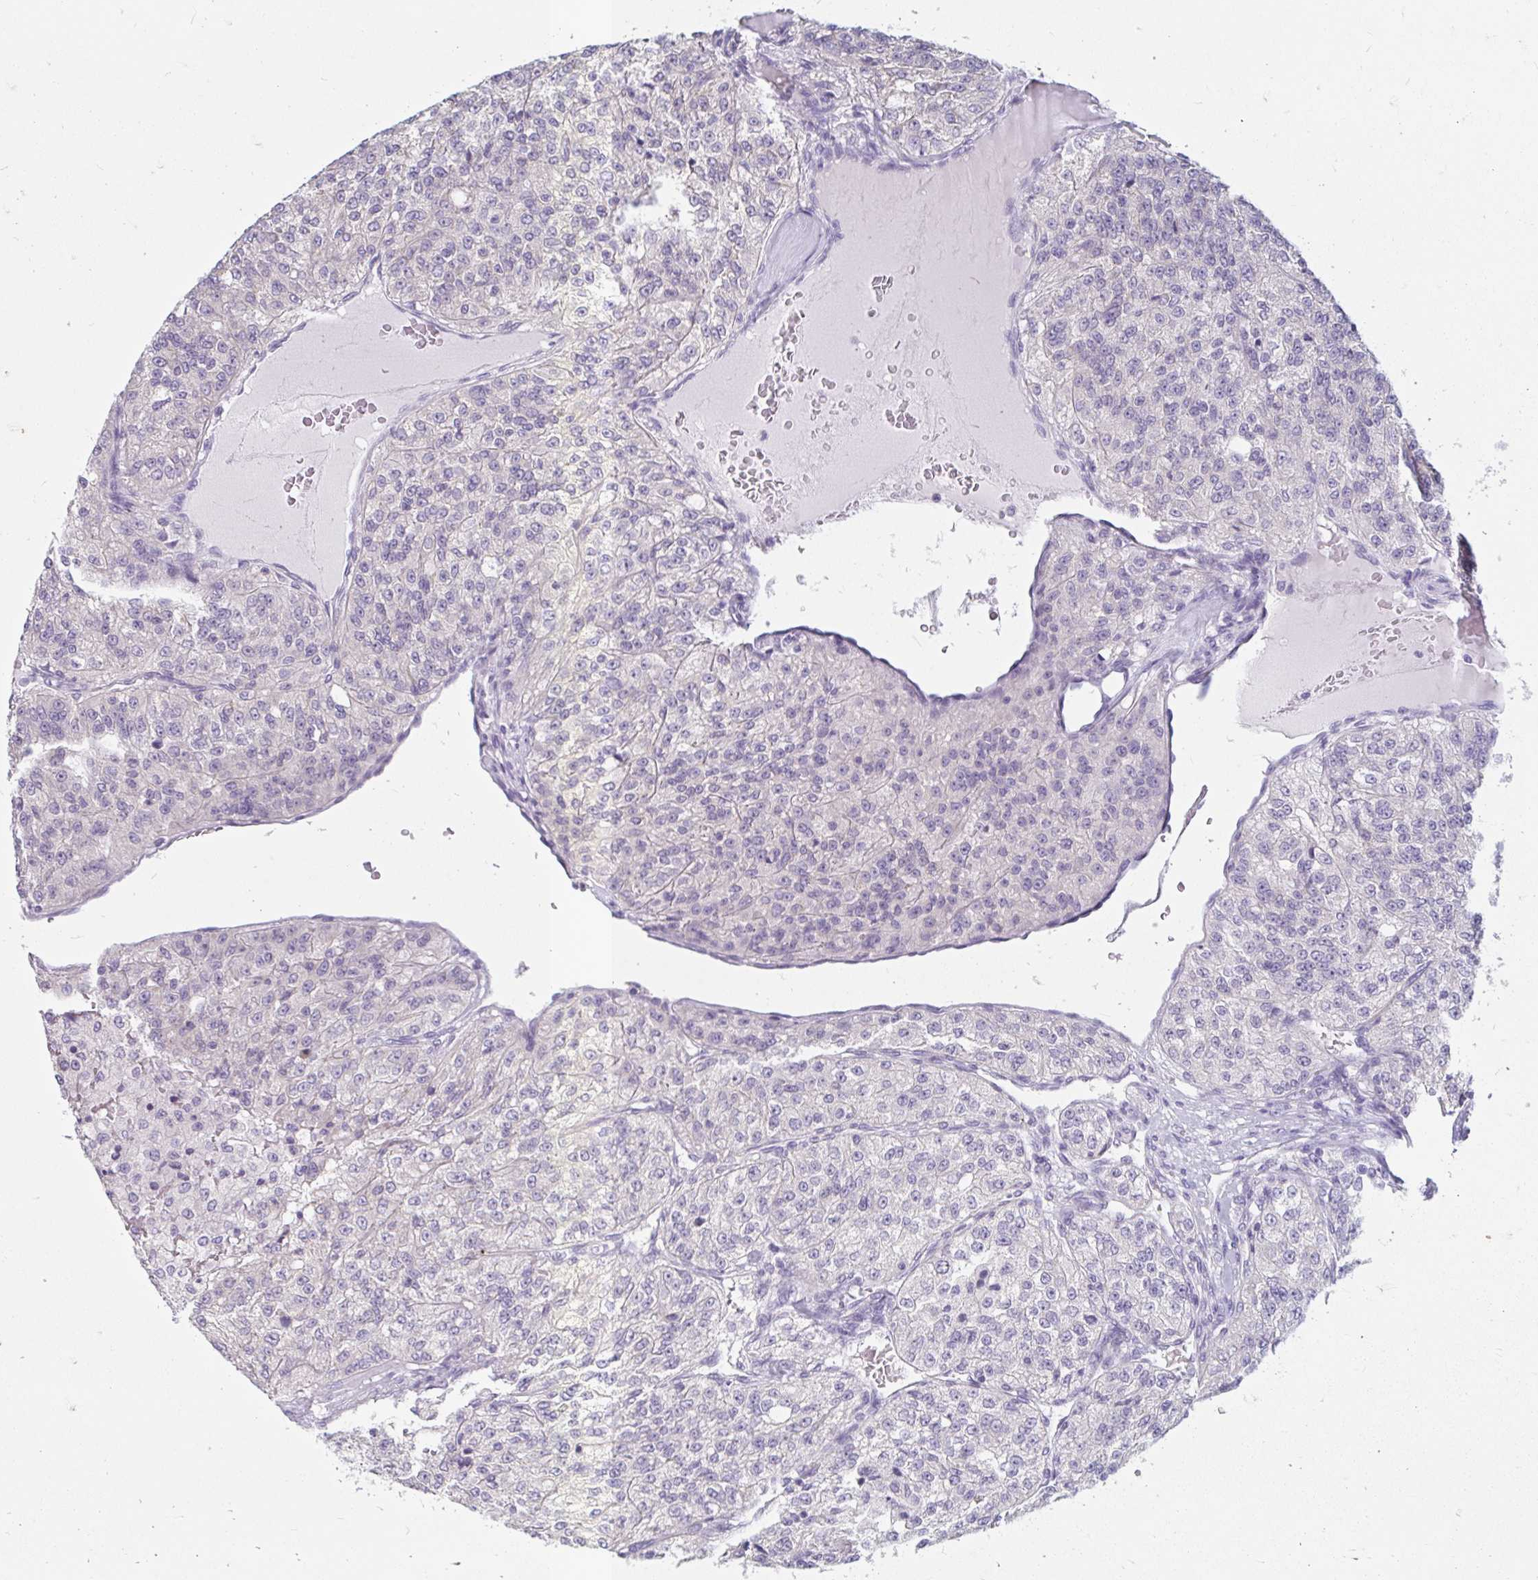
{"staining": {"intensity": "negative", "quantity": "none", "location": "none"}, "tissue": "renal cancer", "cell_type": "Tumor cells", "image_type": "cancer", "snomed": [{"axis": "morphology", "description": "Adenocarcinoma, NOS"}, {"axis": "topography", "description": "Kidney"}], "caption": "A histopathology image of renal cancer stained for a protein shows no brown staining in tumor cells. (Brightfield microscopy of DAB (3,3'-diaminobenzidine) immunohistochemistry at high magnification).", "gene": "ADH1A", "patient": {"sex": "female", "age": 63}}